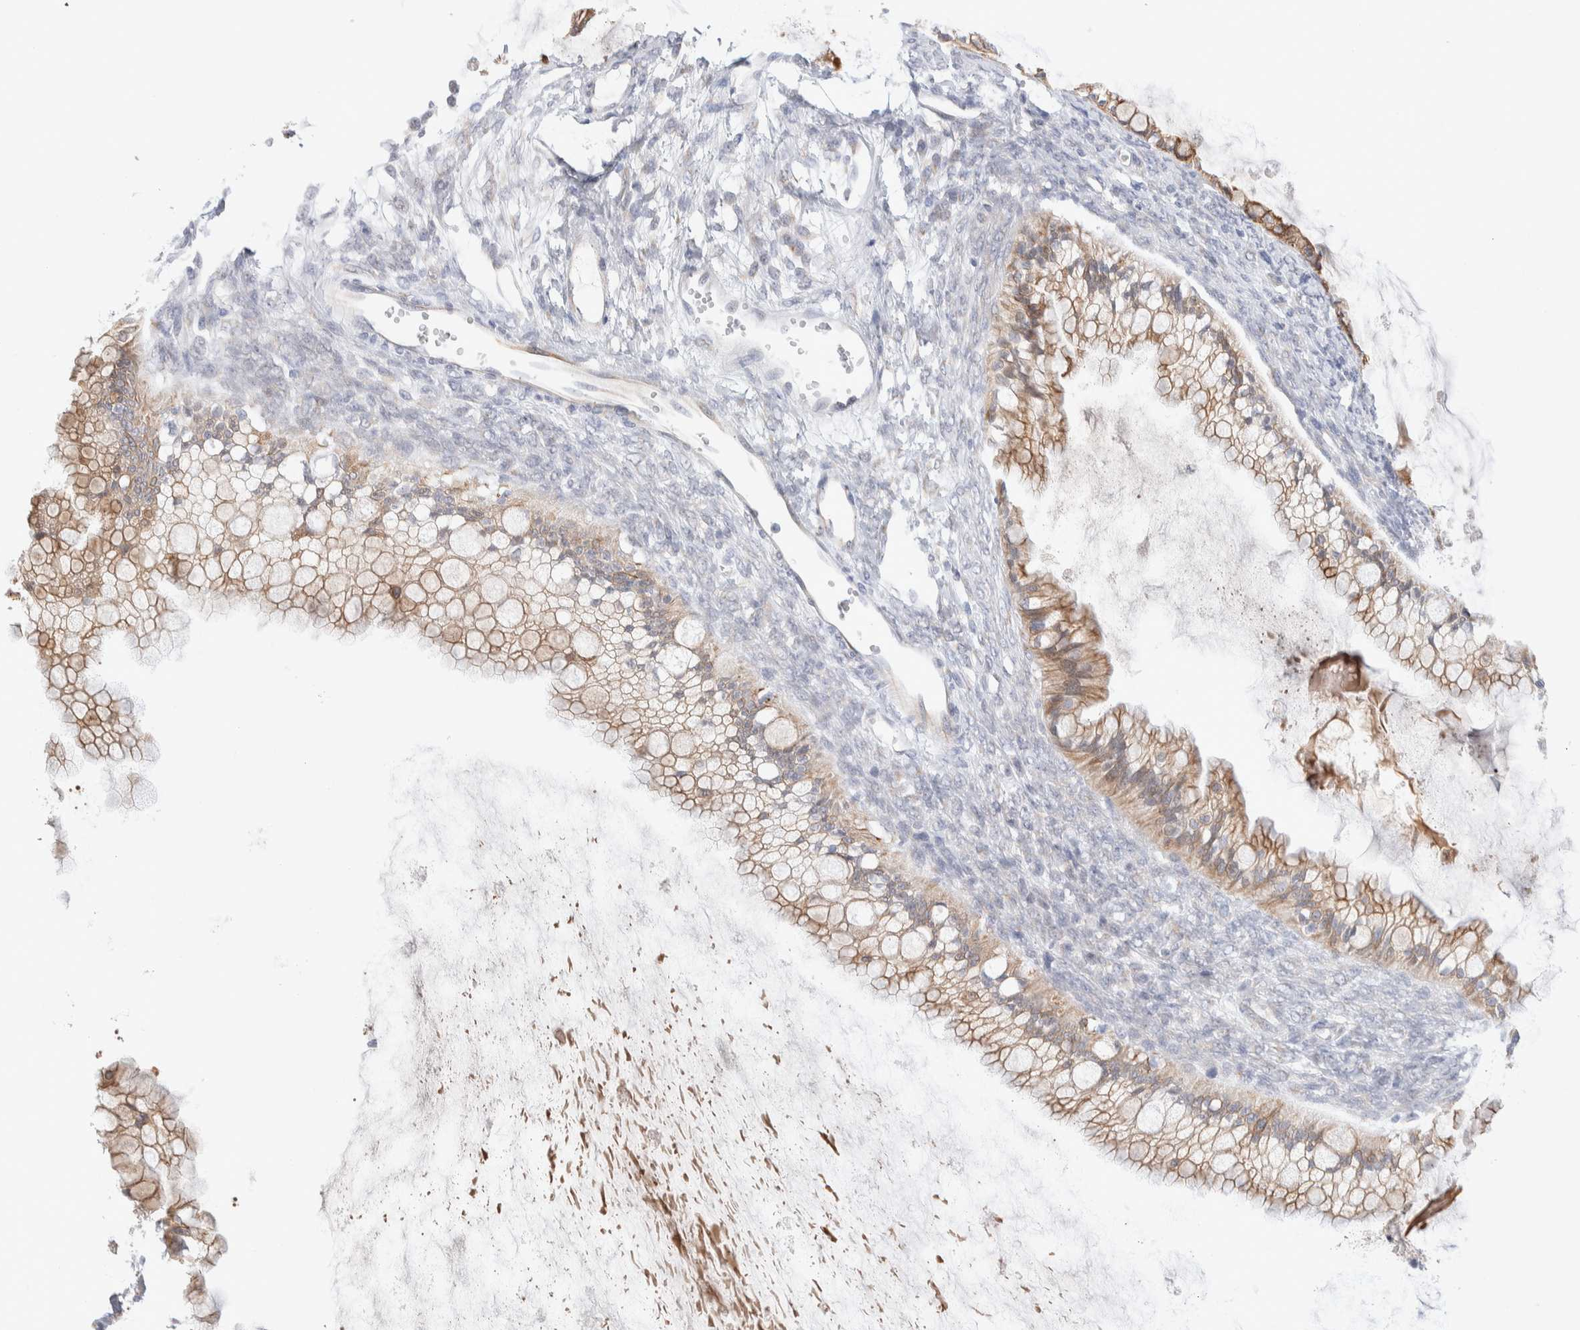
{"staining": {"intensity": "moderate", "quantity": ">75%", "location": "cytoplasmic/membranous"}, "tissue": "ovarian cancer", "cell_type": "Tumor cells", "image_type": "cancer", "snomed": [{"axis": "morphology", "description": "Cystadenocarcinoma, mucinous, NOS"}, {"axis": "topography", "description": "Ovary"}], "caption": "Immunohistochemistry (DAB) staining of human ovarian cancer (mucinous cystadenocarcinoma) reveals moderate cytoplasmic/membranous protein expression in about >75% of tumor cells.", "gene": "C1orf112", "patient": {"sex": "female", "age": 57}}